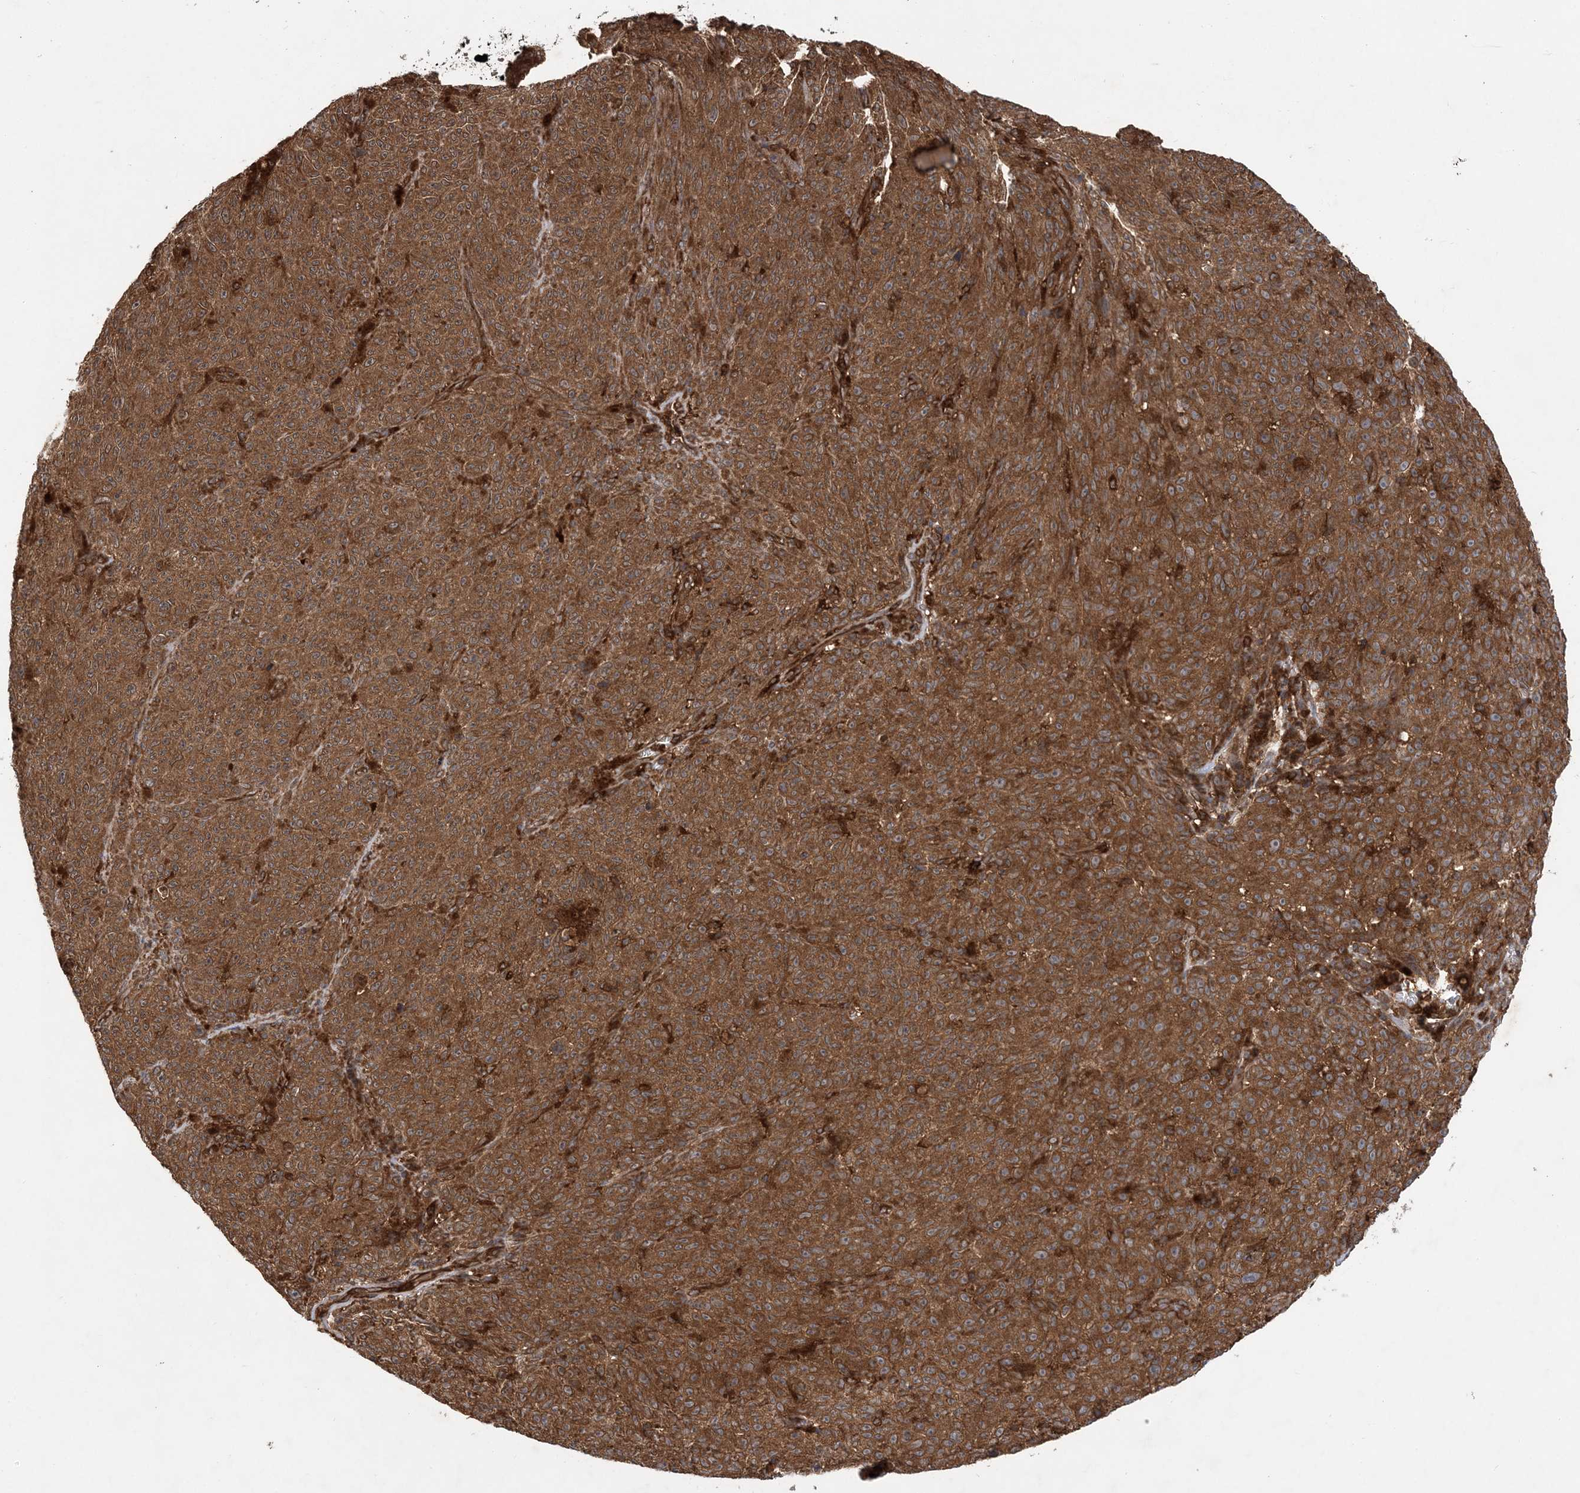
{"staining": {"intensity": "moderate", "quantity": ">75%", "location": "cytoplasmic/membranous"}, "tissue": "melanoma", "cell_type": "Tumor cells", "image_type": "cancer", "snomed": [{"axis": "morphology", "description": "Malignant melanoma, NOS"}, {"axis": "topography", "description": "Skin"}], "caption": "Tumor cells exhibit medium levels of moderate cytoplasmic/membranous positivity in about >75% of cells in human melanoma.", "gene": "ATG3", "patient": {"sex": "female", "age": 82}}